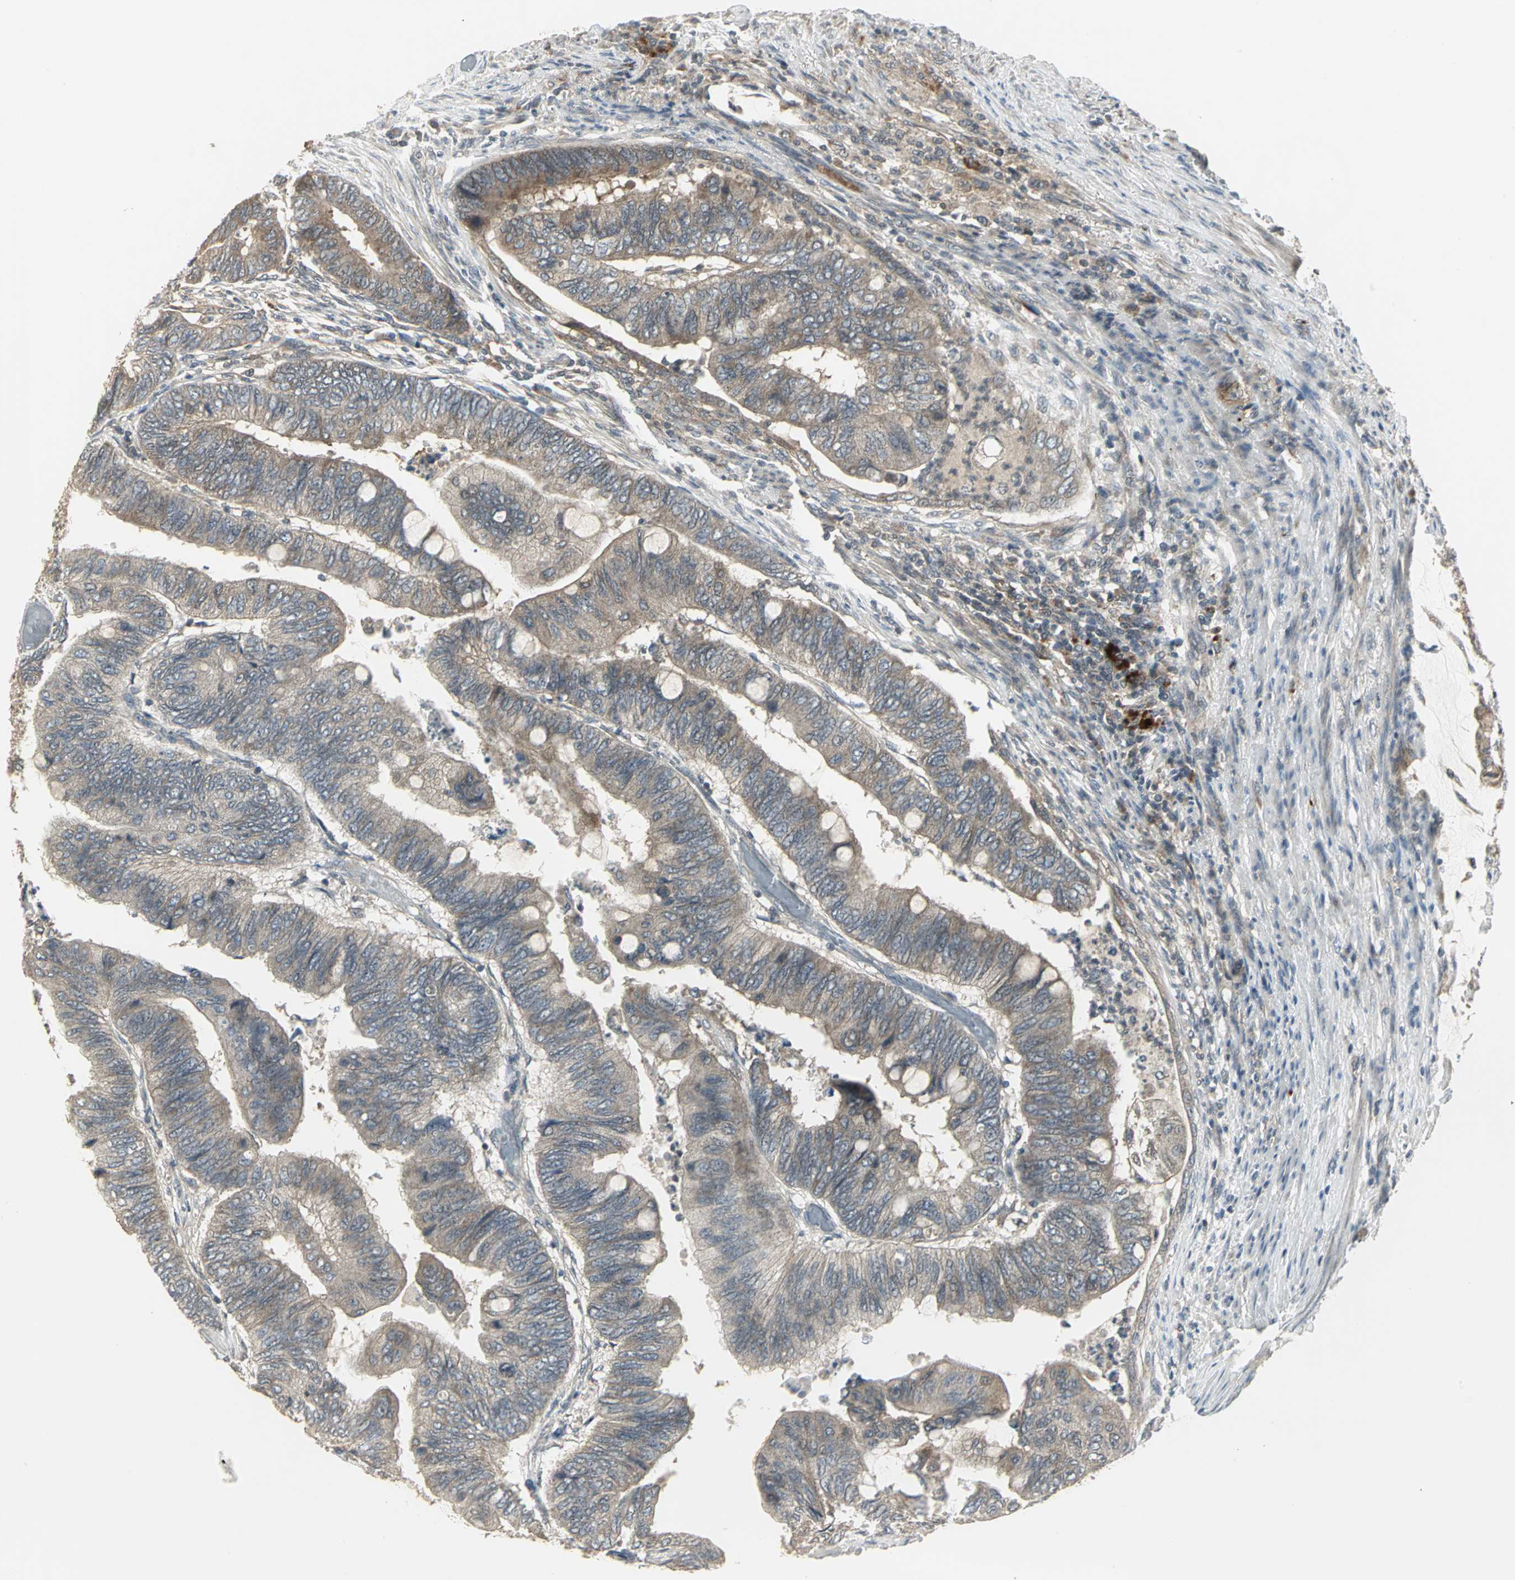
{"staining": {"intensity": "weak", "quantity": ">75%", "location": "cytoplasmic/membranous"}, "tissue": "colorectal cancer", "cell_type": "Tumor cells", "image_type": "cancer", "snomed": [{"axis": "morphology", "description": "Normal tissue, NOS"}, {"axis": "morphology", "description": "Adenocarcinoma, NOS"}, {"axis": "topography", "description": "Rectum"}, {"axis": "topography", "description": "Peripheral nerve tissue"}], "caption": "About >75% of tumor cells in colorectal cancer (adenocarcinoma) exhibit weak cytoplasmic/membranous protein positivity as visualized by brown immunohistochemical staining.", "gene": "MAPK8IP3", "patient": {"sex": "male", "age": 92}}